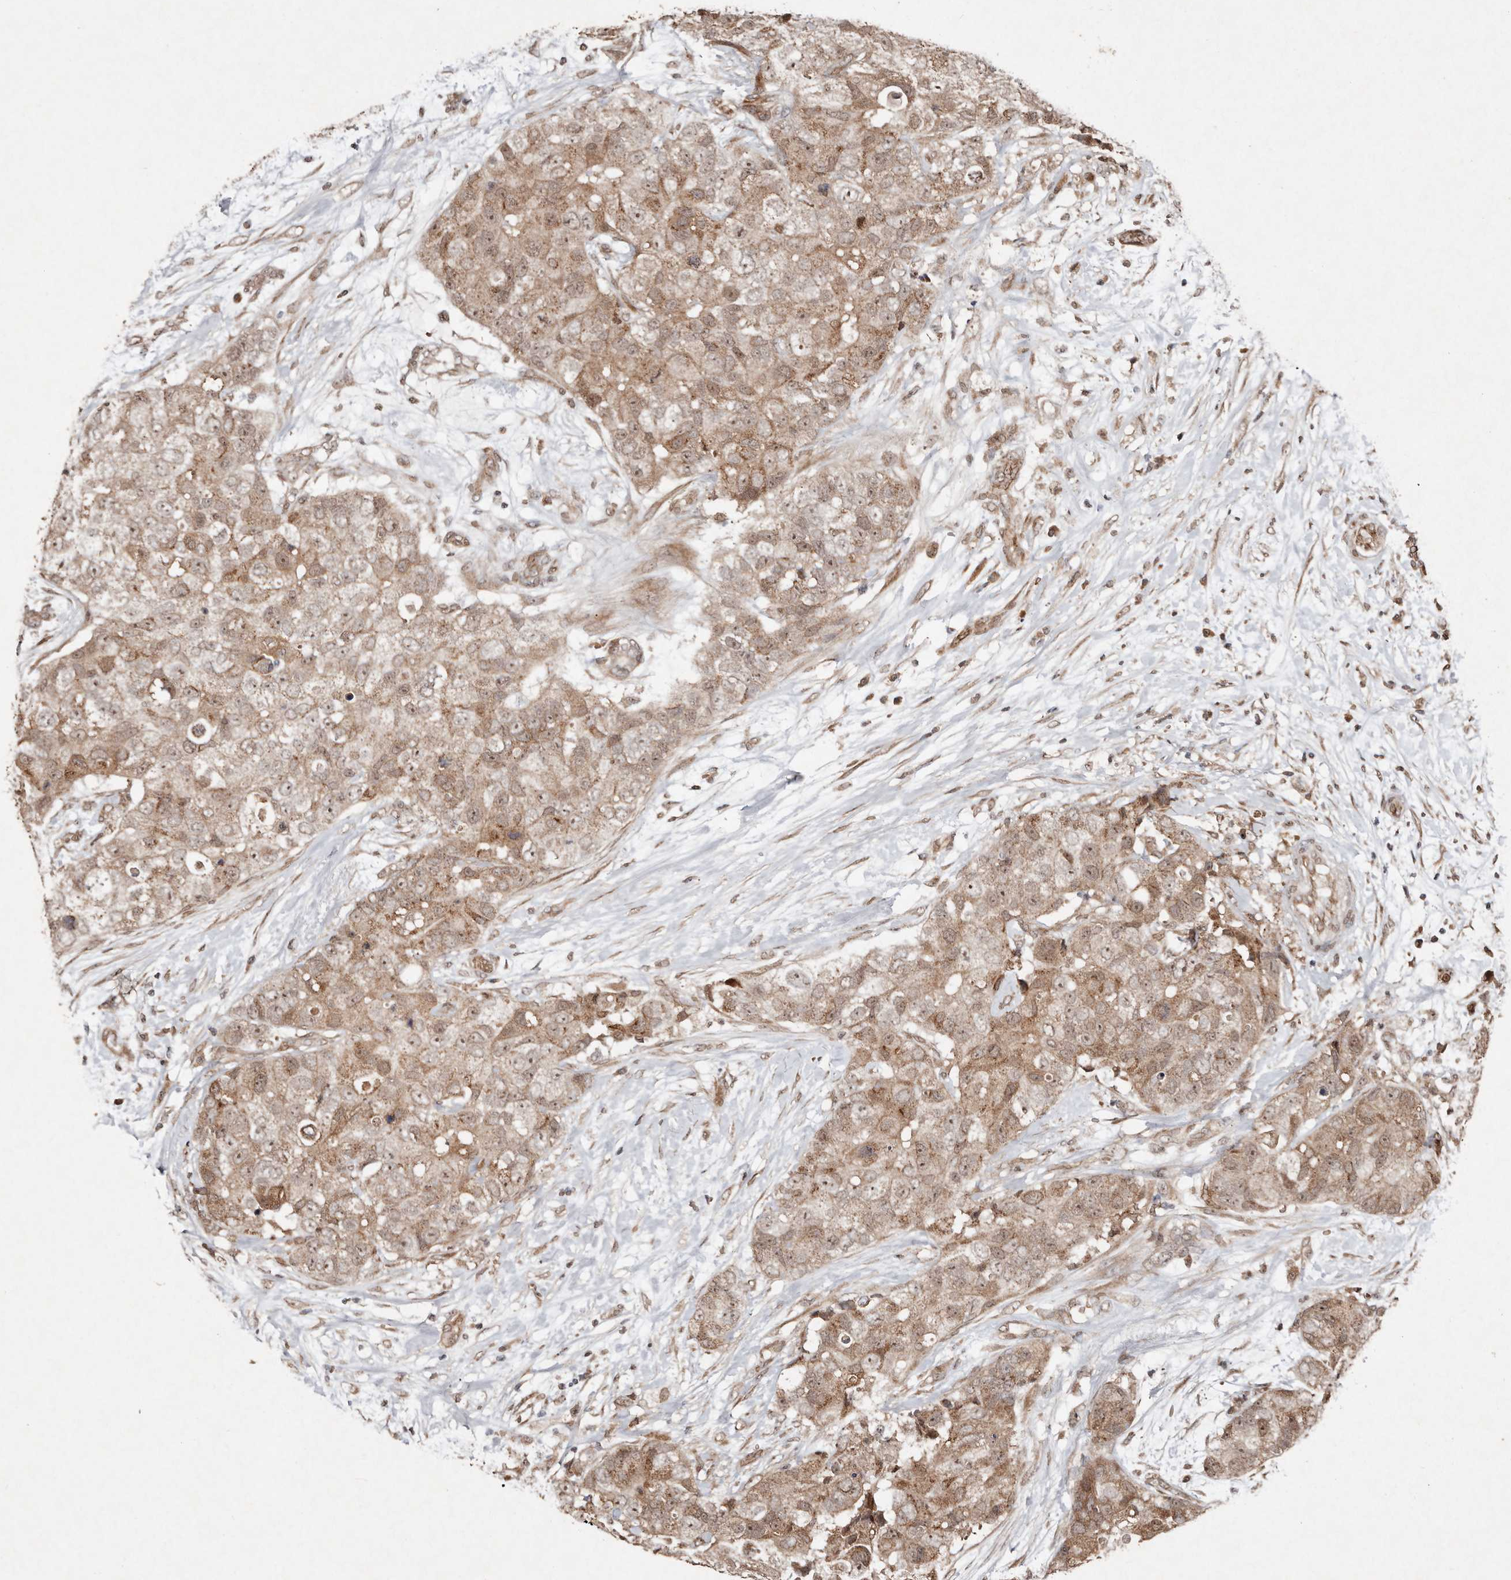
{"staining": {"intensity": "moderate", "quantity": ">75%", "location": "cytoplasmic/membranous"}, "tissue": "breast cancer", "cell_type": "Tumor cells", "image_type": "cancer", "snomed": [{"axis": "morphology", "description": "Duct carcinoma"}, {"axis": "topography", "description": "Breast"}], "caption": "Tumor cells reveal moderate cytoplasmic/membranous expression in about >75% of cells in breast intraductal carcinoma.", "gene": "DIP2C", "patient": {"sex": "female", "age": 62}}